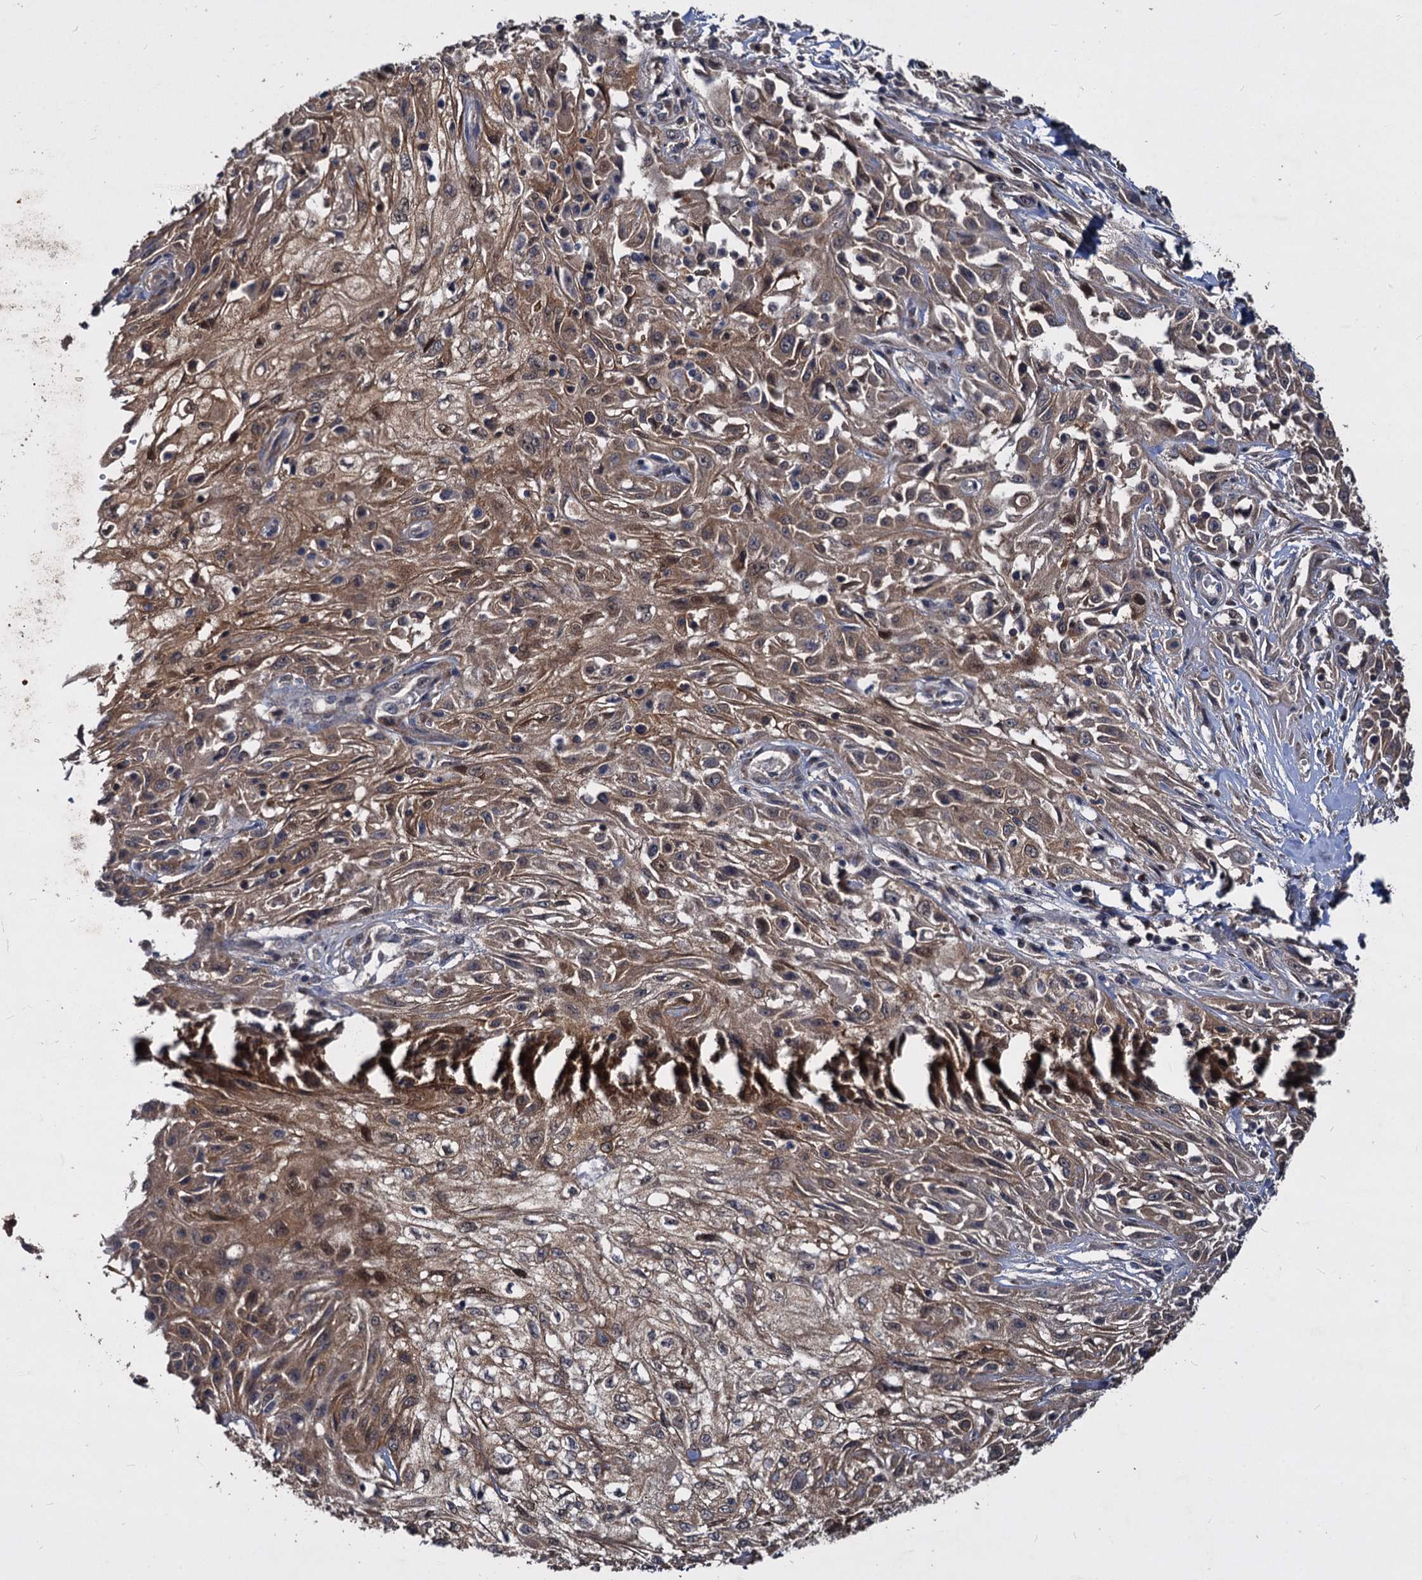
{"staining": {"intensity": "moderate", "quantity": ">75%", "location": "cytoplasmic/membranous"}, "tissue": "skin cancer", "cell_type": "Tumor cells", "image_type": "cancer", "snomed": [{"axis": "morphology", "description": "Squamous cell carcinoma, NOS"}, {"axis": "morphology", "description": "Squamous cell carcinoma, metastatic, NOS"}, {"axis": "topography", "description": "Skin"}, {"axis": "topography", "description": "Lymph node"}], "caption": "Skin cancer stained for a protein exhibits moderate cytoplasmic/membranous positivity in tumor cells. (brown staining indicates protein expression, while blue staining denotes nuclei).", "gene": "CCDC184", "patient": {"sex": "male", "age": 75}}